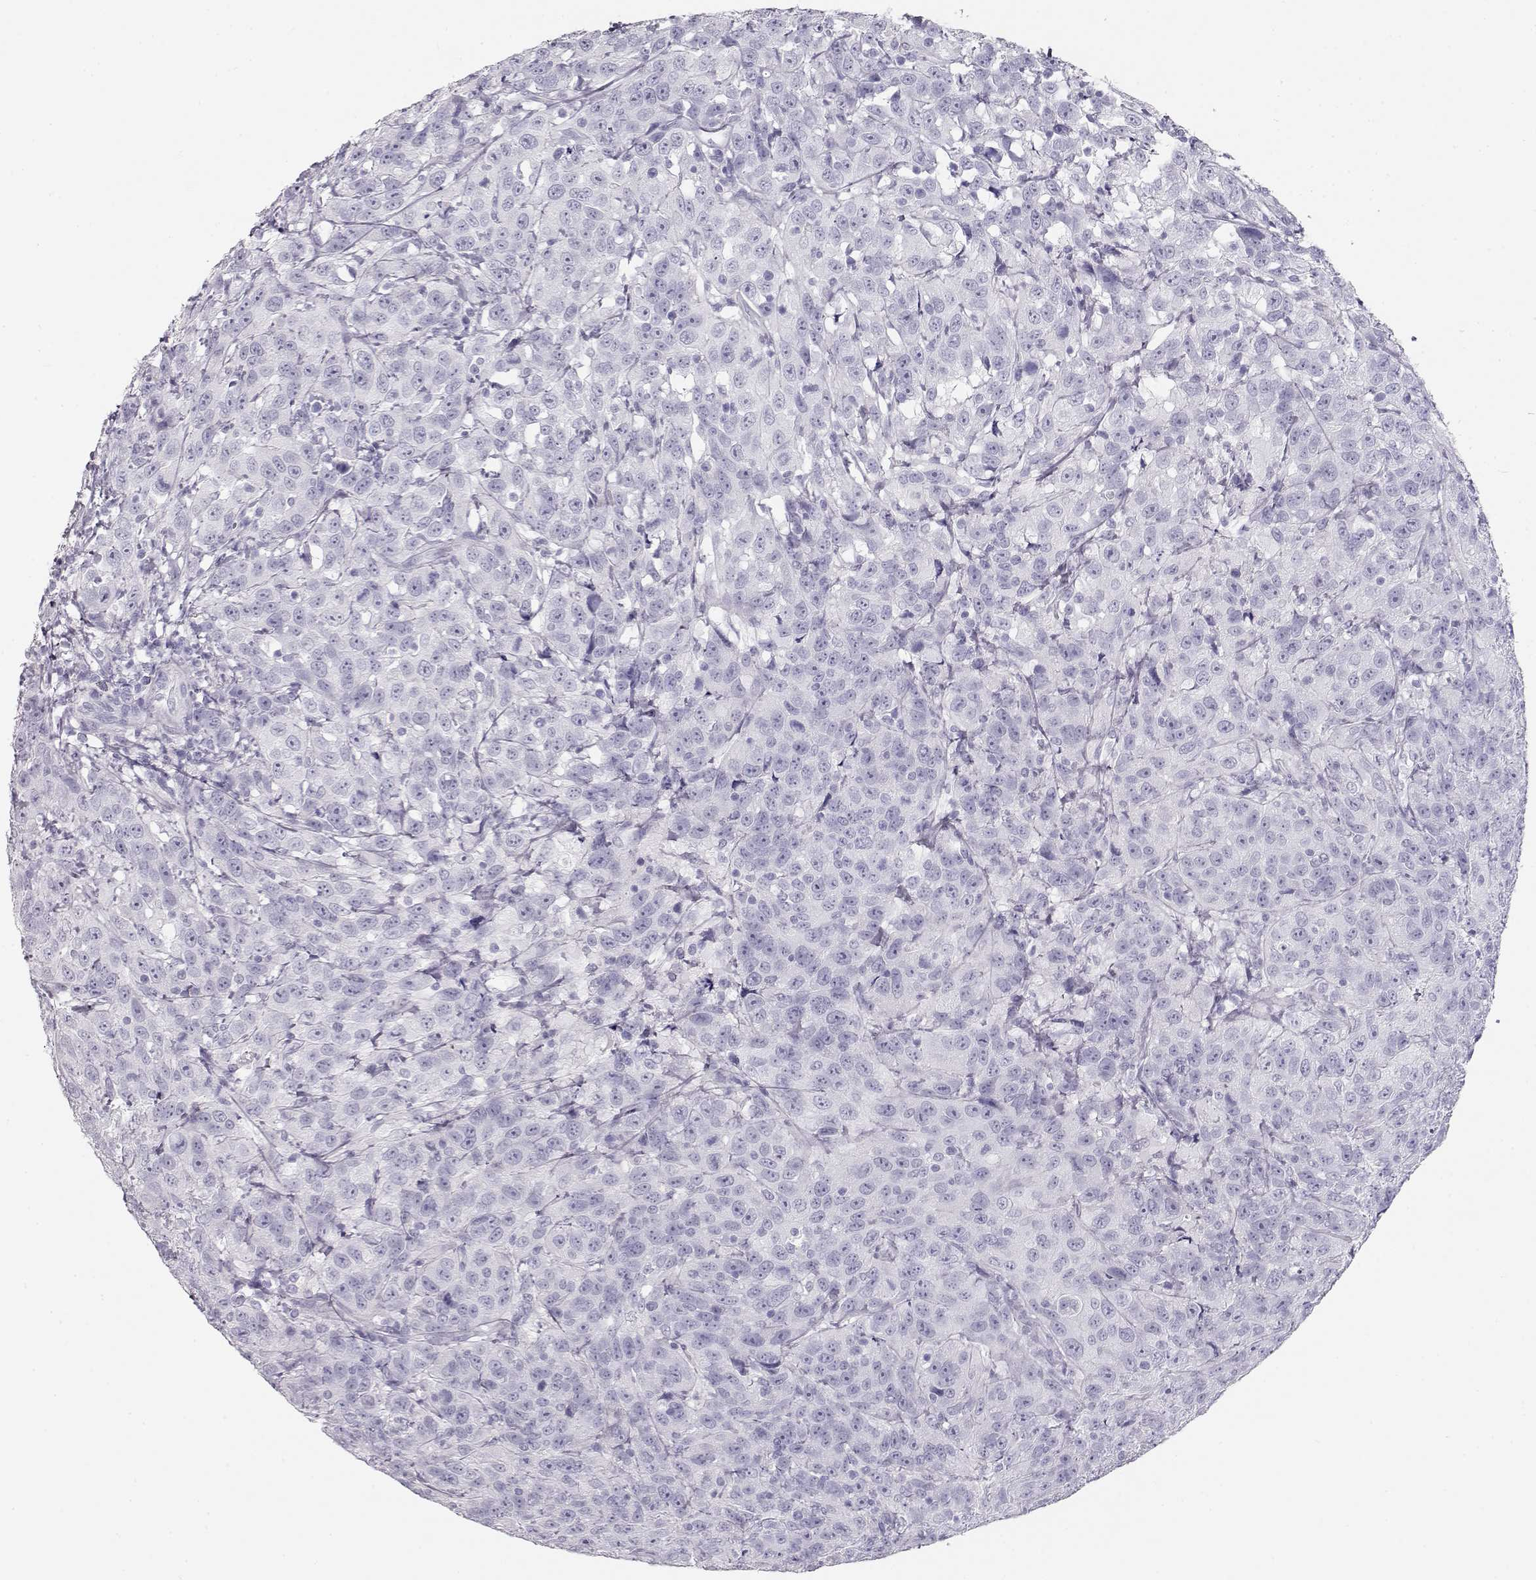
{"staining": {"intensity": "negative", "quantity": "none", "location": "none"}, "tissue": "urothelial cancer", "cell_type": "Tumor cells", "image_type": "cancer", "snomed": [{"axis": "morphology", "description": "Urothelial carcinoma, NOS"}, {"axis": "morphology", "description": "Urothelial carcinoma, High grade"}, {"axis": "topography", "description": "Urinary bladder"}], "caption": "An immunohistochemistry (IHC) histopathology image of urothelial cancer is shown. There is no staining in tumor cells of urothelial cancer.", "gene": "TKTL1", "patient": {"sex": "female", "age": 73}}